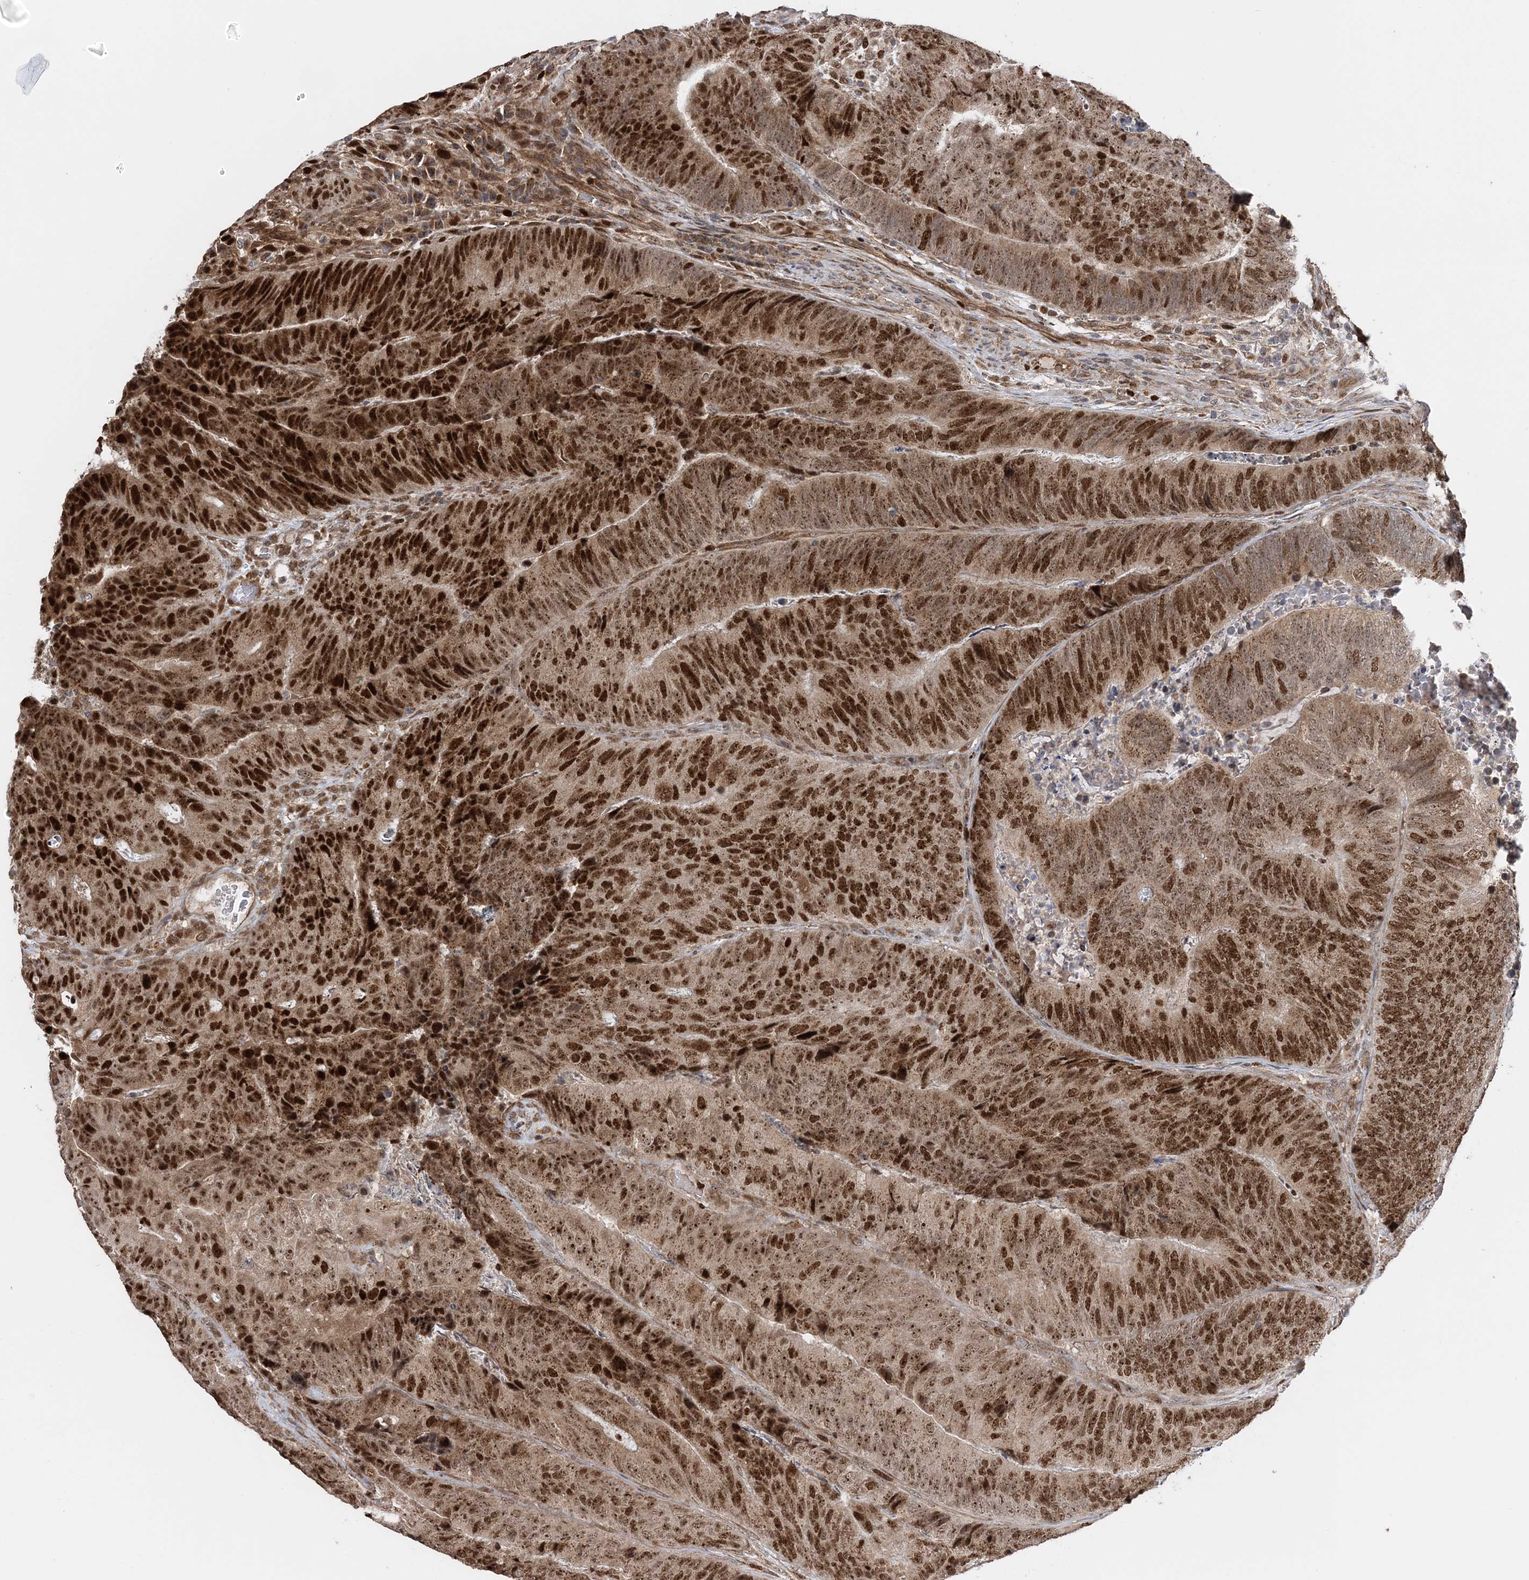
{"staining": {"intensity": "strong", "quantity": ">75%", "location": "nuclear"}, "tissue": "colorectal cancer", "cell_type": "Tumor cells", "image_type": "cancer", "snomed": [{"axis": "morphology", "description": "Adenocarcinoma, NOS"}, {"axis": "topography", "description": "Colon"}], "caption": "Brown immunohistochemical staining in colorectal adenocarcinoma demonstrates strong nuclear positivity in approximately >75% of tumor cells. Immunohistochemistry (ihc) stains the protein in brown and the nuclei are stained blue.", "gene": "KIF4A", "patient": {"sex": "female", "age": 67}}